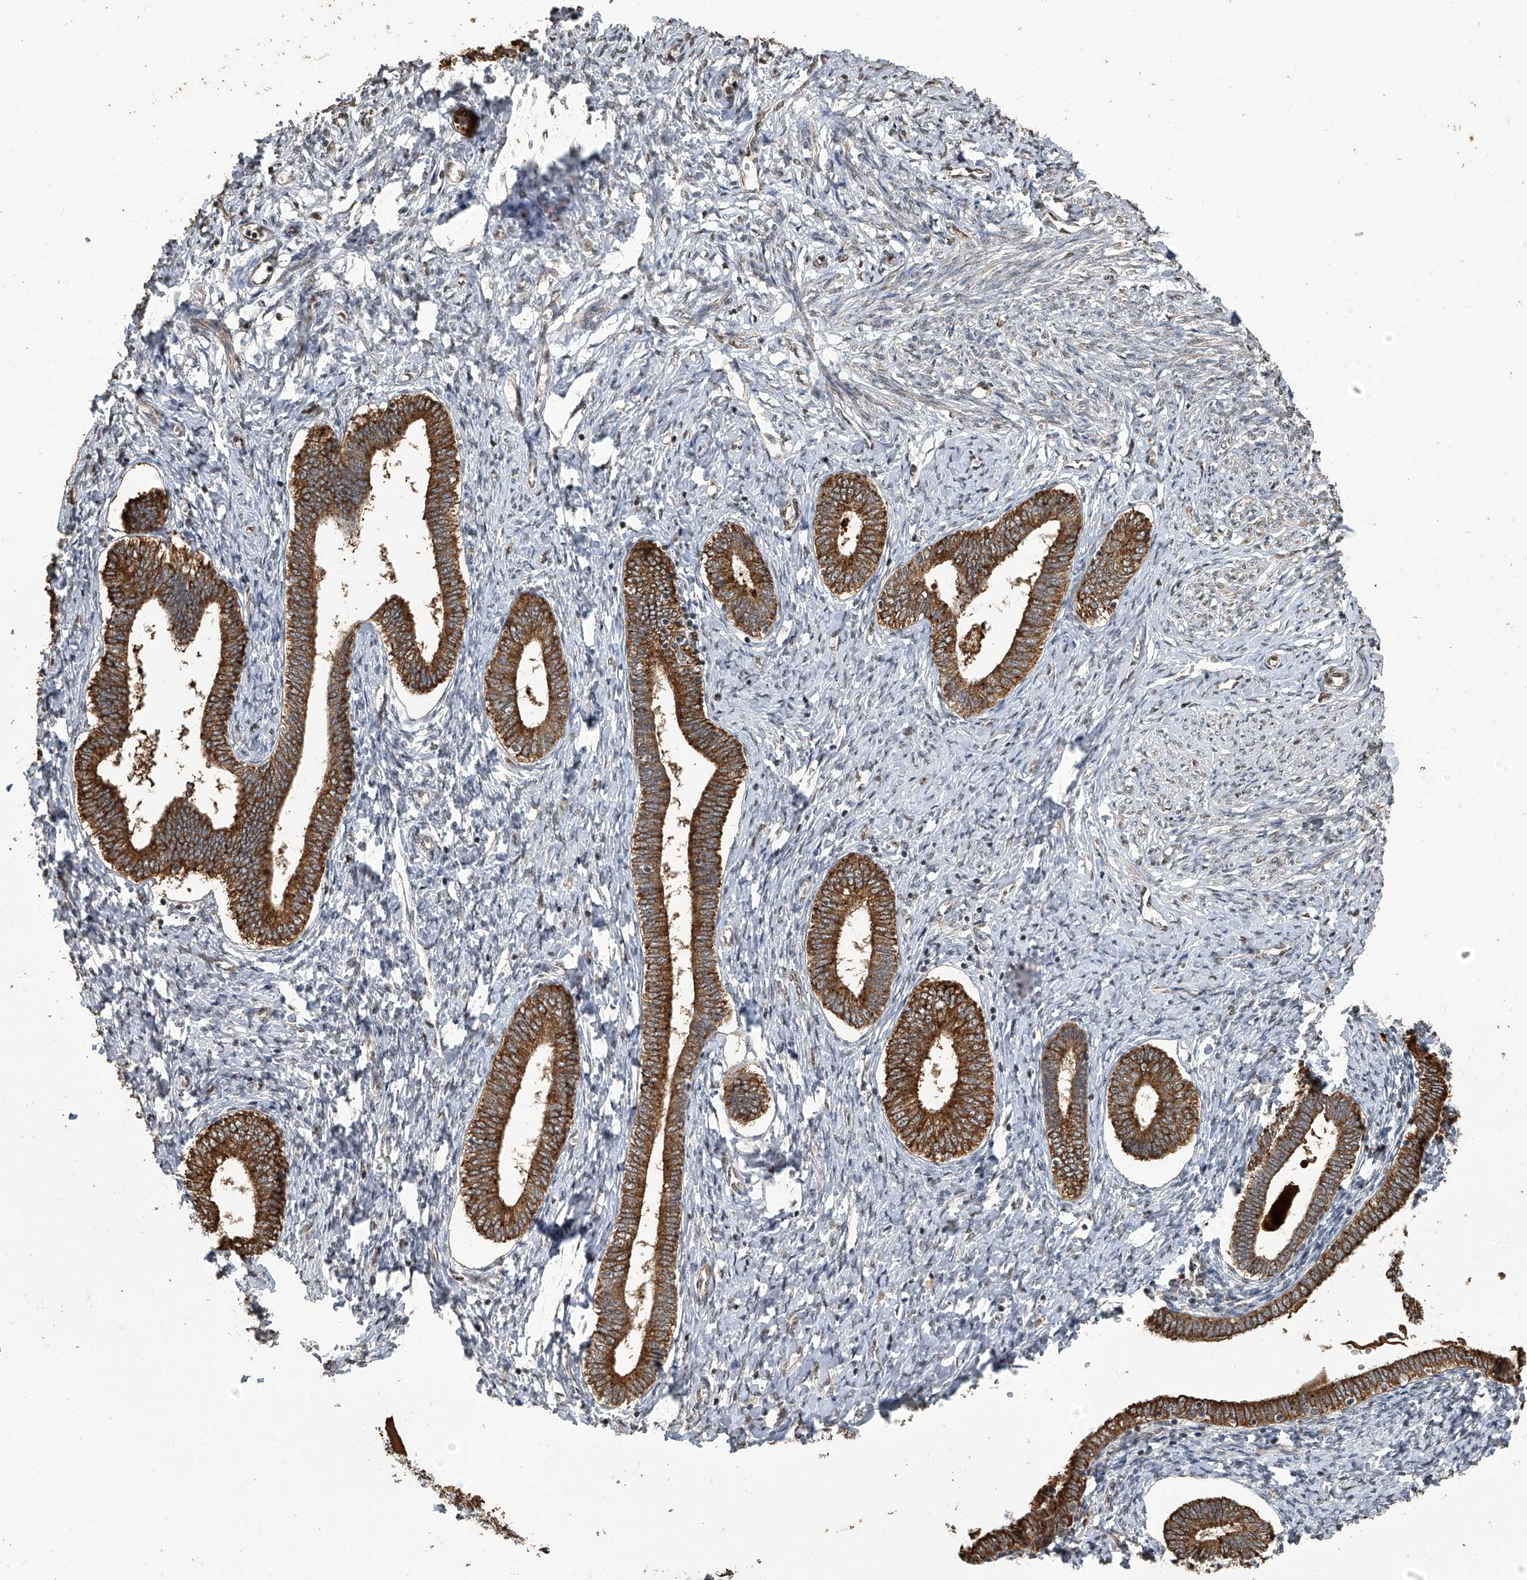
{"staining": {"intensity": "moderate", "quantity": "<25%", "location": "cytoplasmic/membranous,nuclear"}, "tissue": "endometrium", "cell_type": "Cells in endometrial stroma", "image_type": "normal", "snomed": [{"axis": "morphology", "description": "Normal tissue, NOS"}, {"axis": "topography", "description": "Endometrium"}], "caption": "This is an image of immunohistochemistry (IHC) staining of benign endometrium, which shows moderate staining in the cytoplasmic/membranous,nuclear of cells in endometrial stroma.", "gene": "GPR132", "patient": {"sex": "female", "age": 72}}